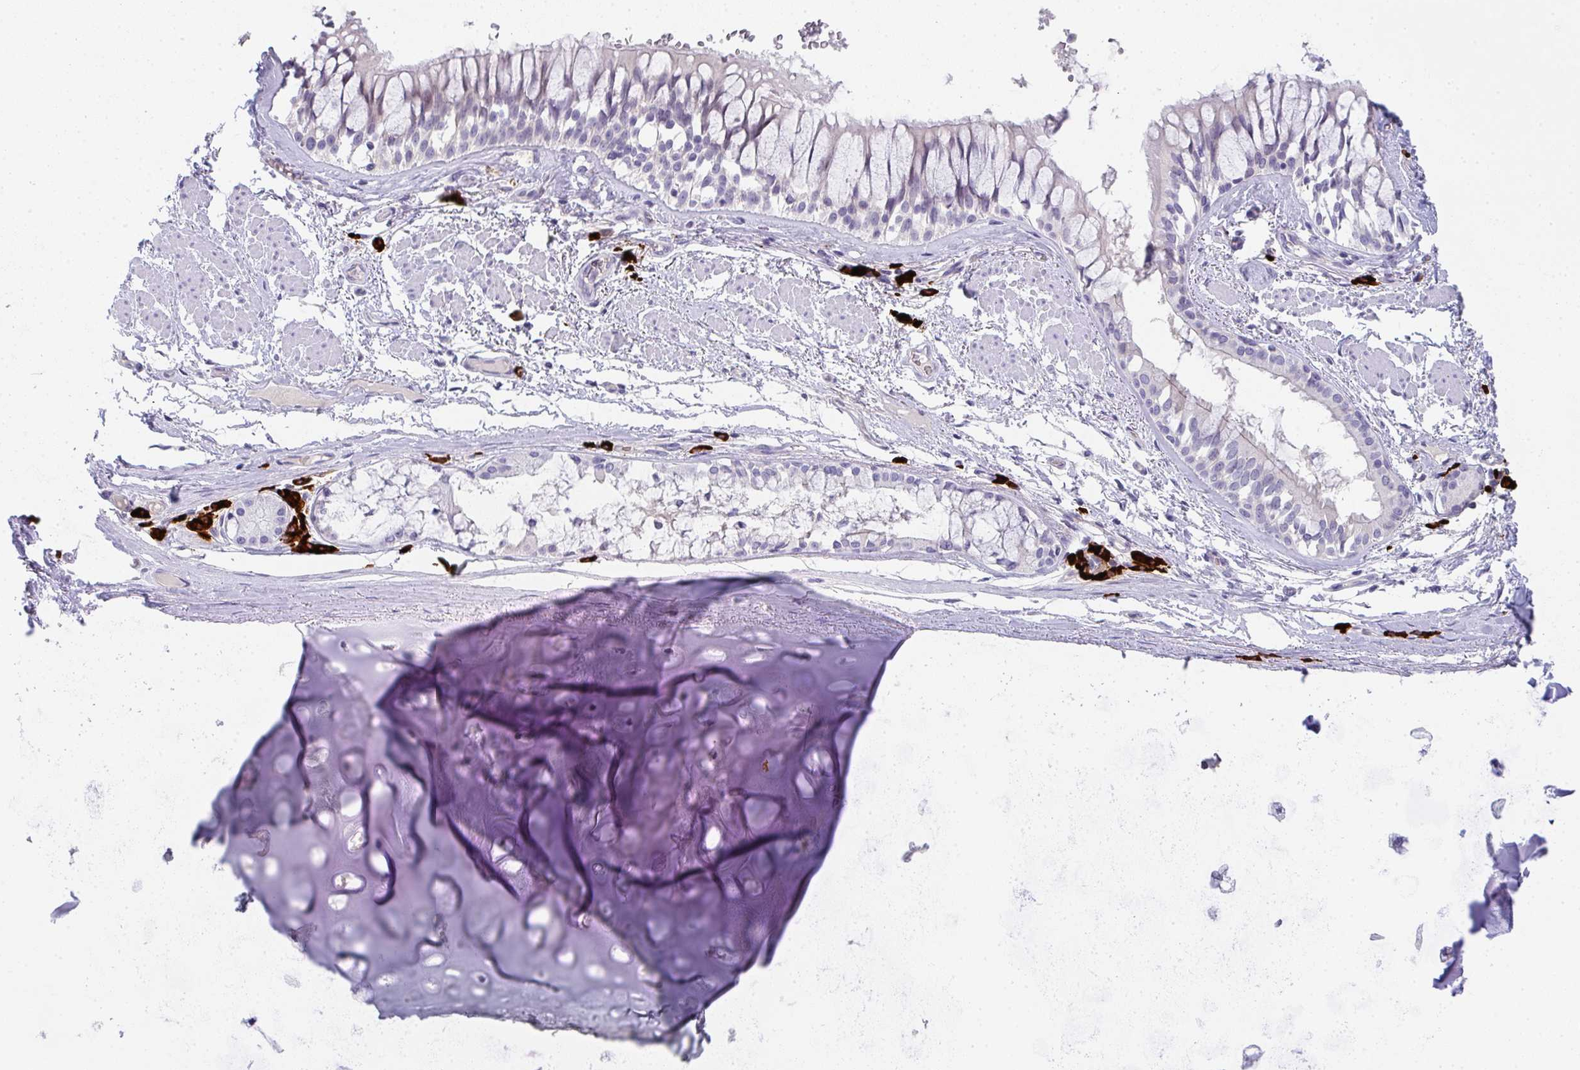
{"staining": {"intensity": "negative", "quantity": "none", "location": "none"}, "tissue": "adipose tissue", "cell_type": "Adipocytes", "image_type": "normal", "snomed": [{"axis": "morphology", "description": "Normal tissue, NOS"}, {"axis": "topography", "description": "Cartilage tissue"}, {"axis": "topography", "description": "Bronchus"}], "caption": "Immunohistochemical staining of unremarkable human adipose tissue reveals no significant expression in adipocytes.", "gene": "CACNA1S", "patient": {"sex": "male", "age": 64}}